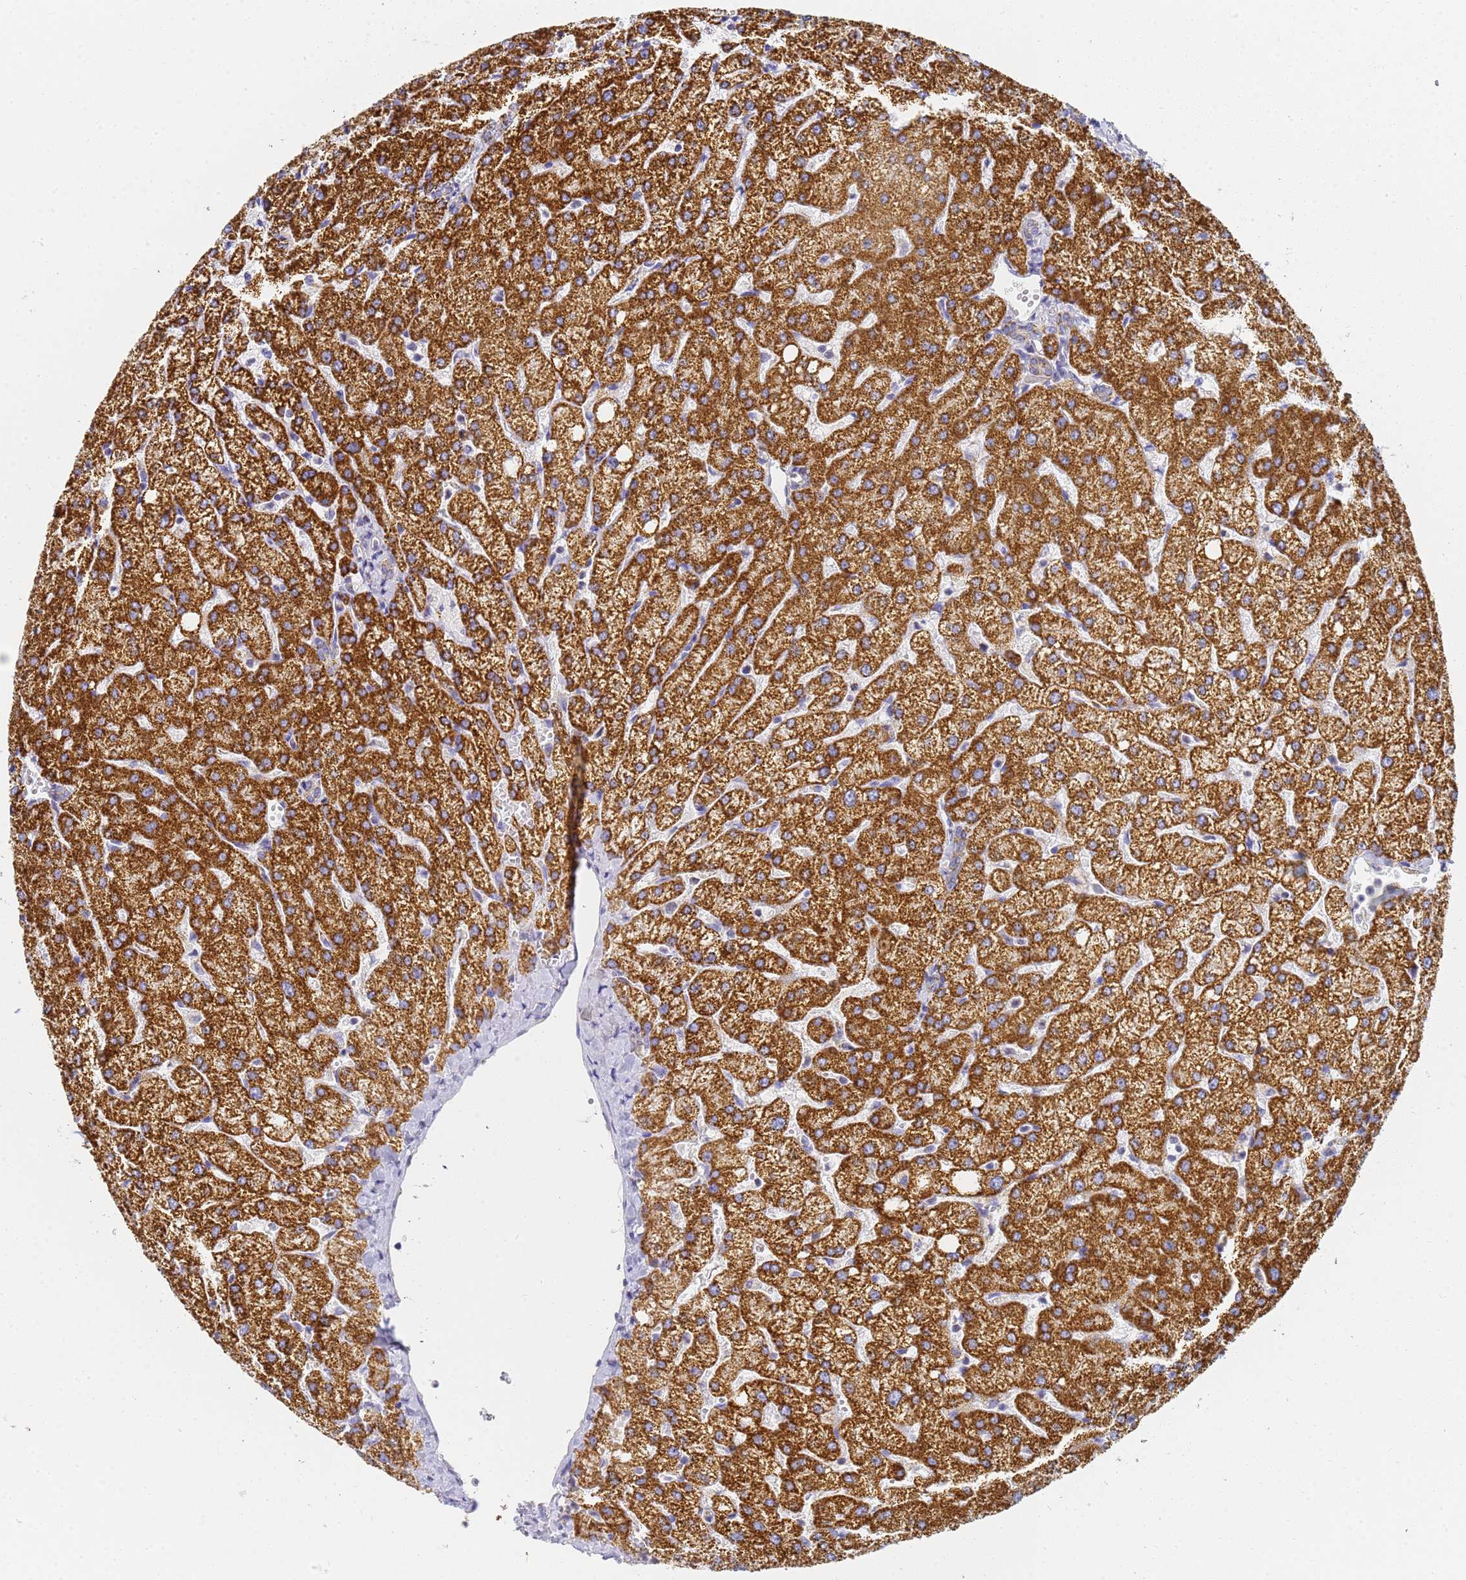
{"staining": {"intensity": "strong", "quantity": ">75%", "location": "cytoplasmic/membranous"}, "tissue": "liver", "cell_type": "Cholangiocytes", "image_type": "normal", "snomed": [{"axis": "morphology", "description": "Normal tissue, NOS"}, {"axis": "topography", "description": "Liver"}], "caption": "Human liver stained with a brown dye demonstrates strong cytoplasmic/membranous positive positivity in approximately >75% of cholangiocytes.", "gene": "CNIH4", "patient": {"sex": "female", "age": 54}}